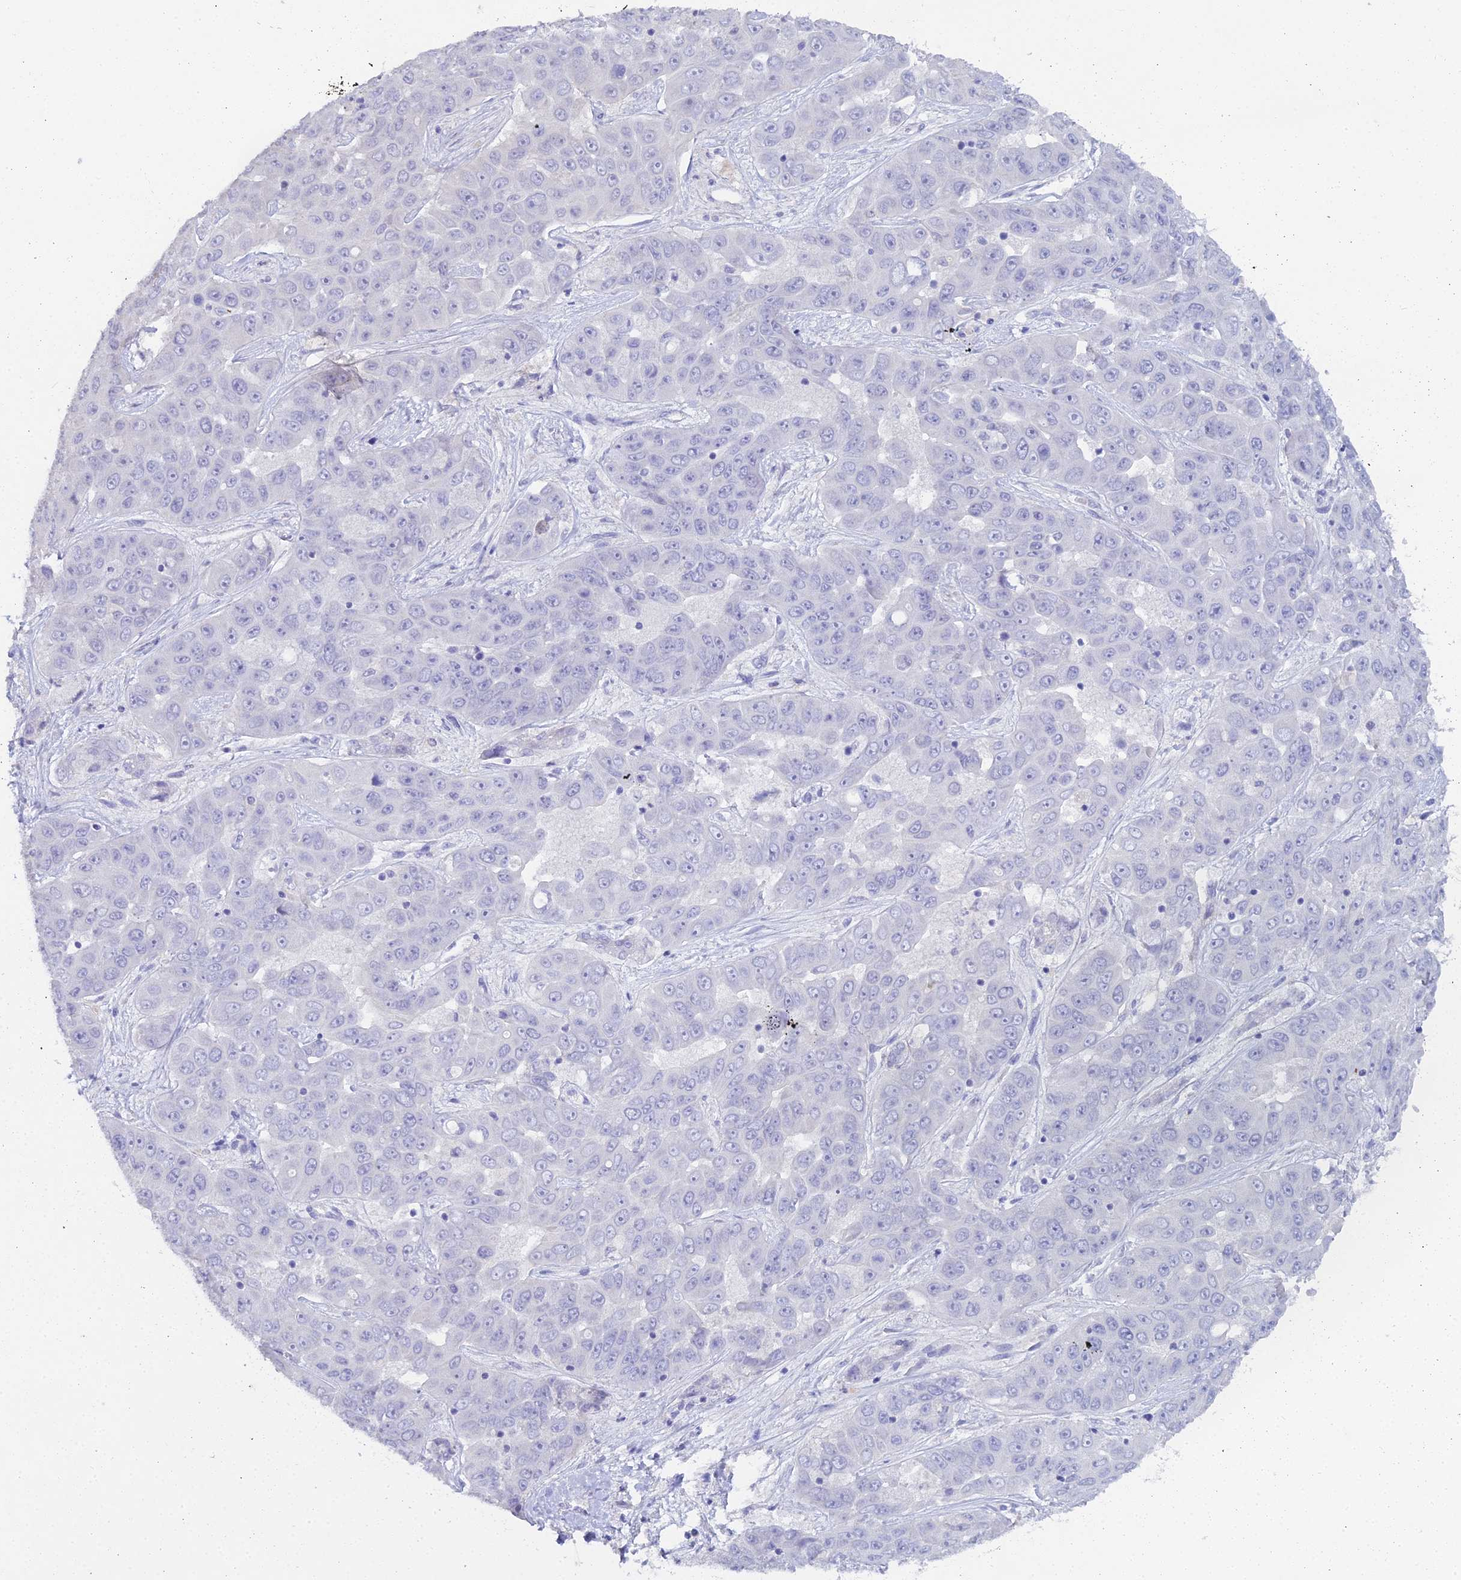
{"staining": {"intensity": "negative", "quantity": "none", "location": "none"}, "tissue": "liver cancer", "cell_type": "Tumor cells", "image_type": "cancer", "snomed": [{"axis": "morphology", "description": "Cholangiocarcinoma"}, {"axis": "topography", "description": "Liver"}], "caption": "The IHC photomicrograph has no significant positivity in tumor cells of liver cholangiocarcinoma tissue.", "gene": "S100A7", "patient": {"sex": "female", "age": 52}}